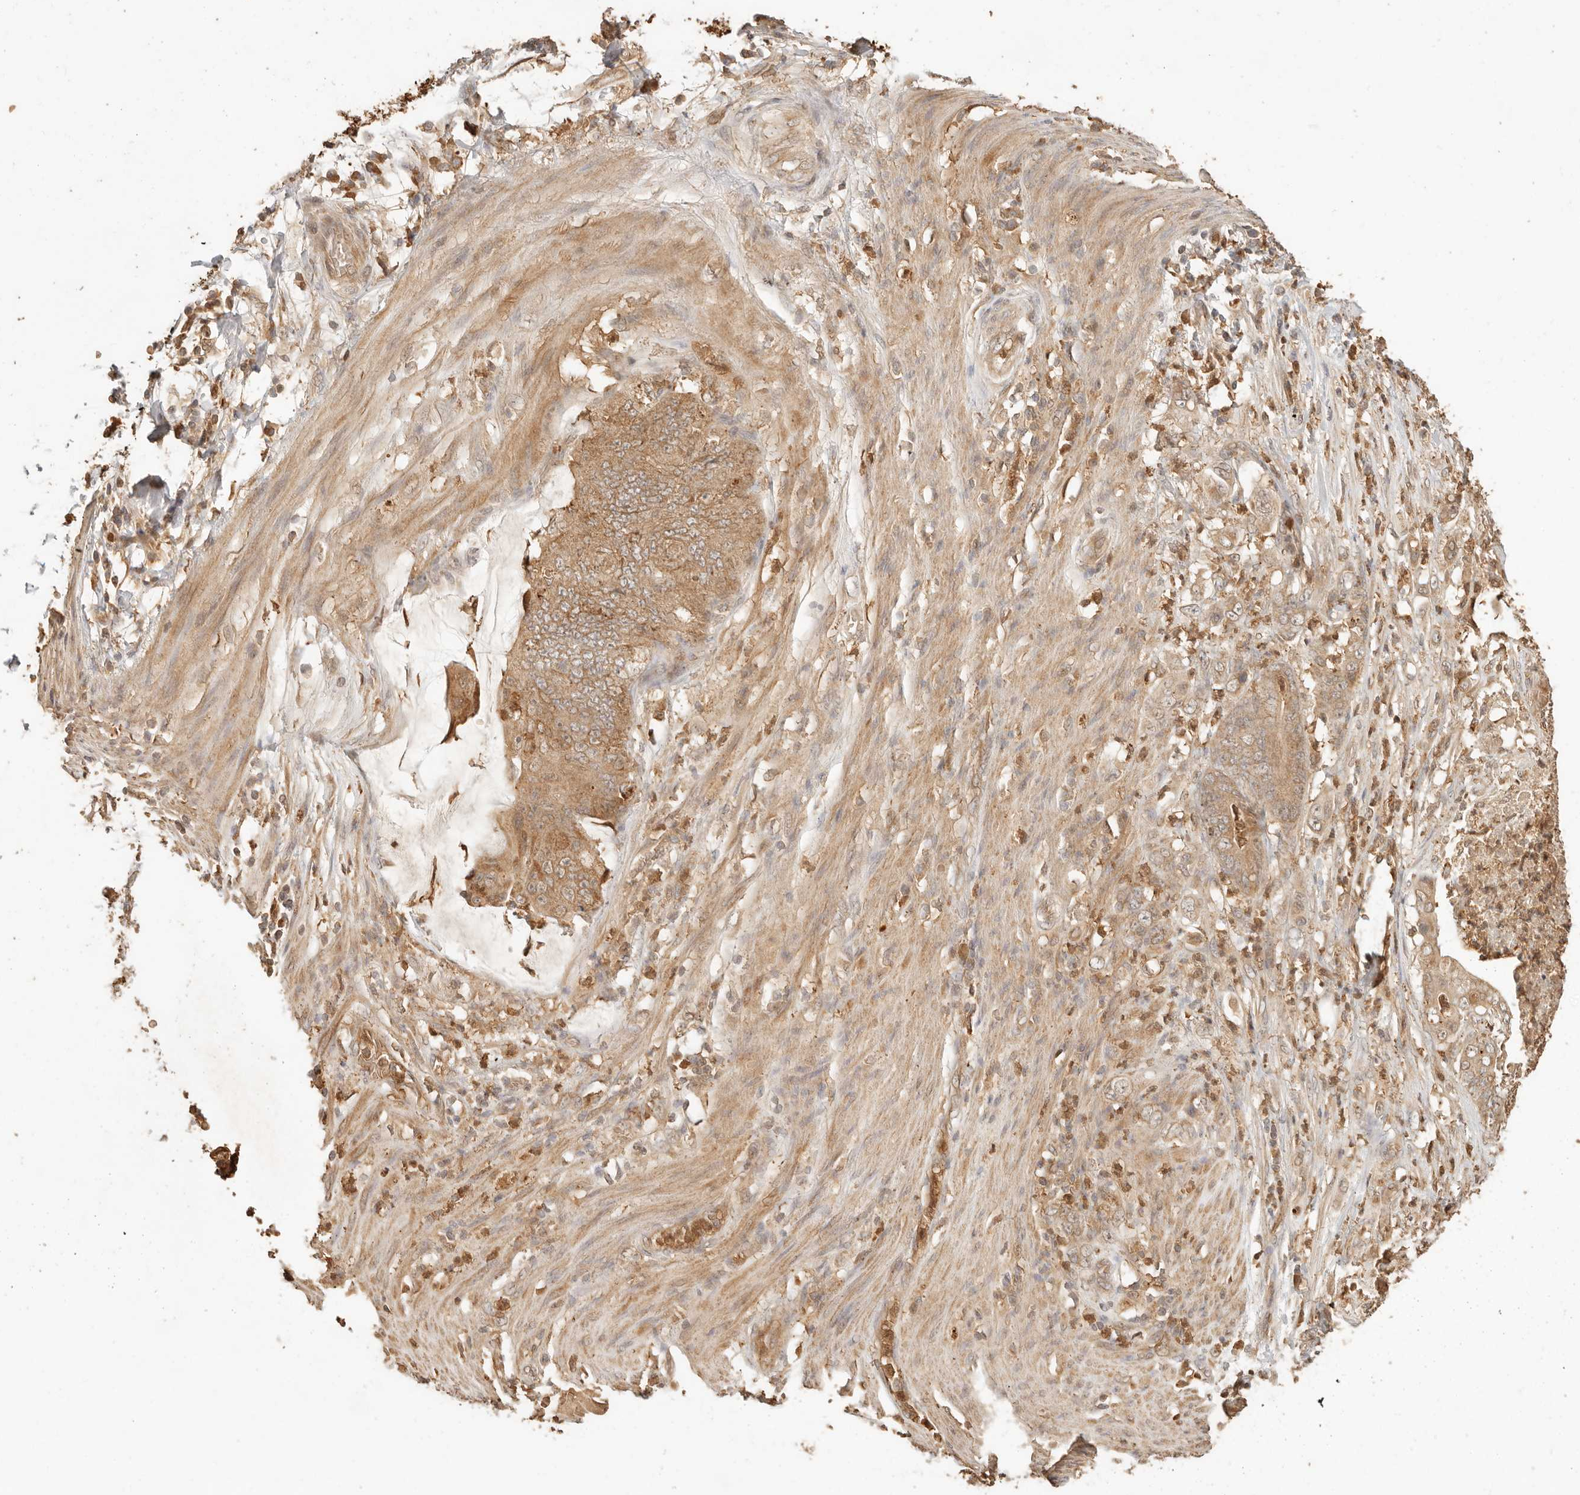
{"staining": {"intensity": "moderate", "quantity": ">75%", "location": "cytoplasmic/membranous"}, "tissue": "stomach cancer", "cell_type": "Tumor cells", "image_type": "cancer", "snomed": [{"axis": "morphology", "description": "Adenocarcinoma, NOS"}, {"axis": "topography", "description": "Stomach"}], "caption": "Adenocarcinoma (stomach) stained for a protein displays moderate cytoplasmic/membranous positivity in tumor cells. The staining was performed using DAB (3,3'-diaminobenzidine) to visualize the protein expression in brown, while the nuclei were stained in blue with hematoxylin (Magnification: 20x).", "gene": "INTS11", "patient": {"sex": "female", "age": 73}}